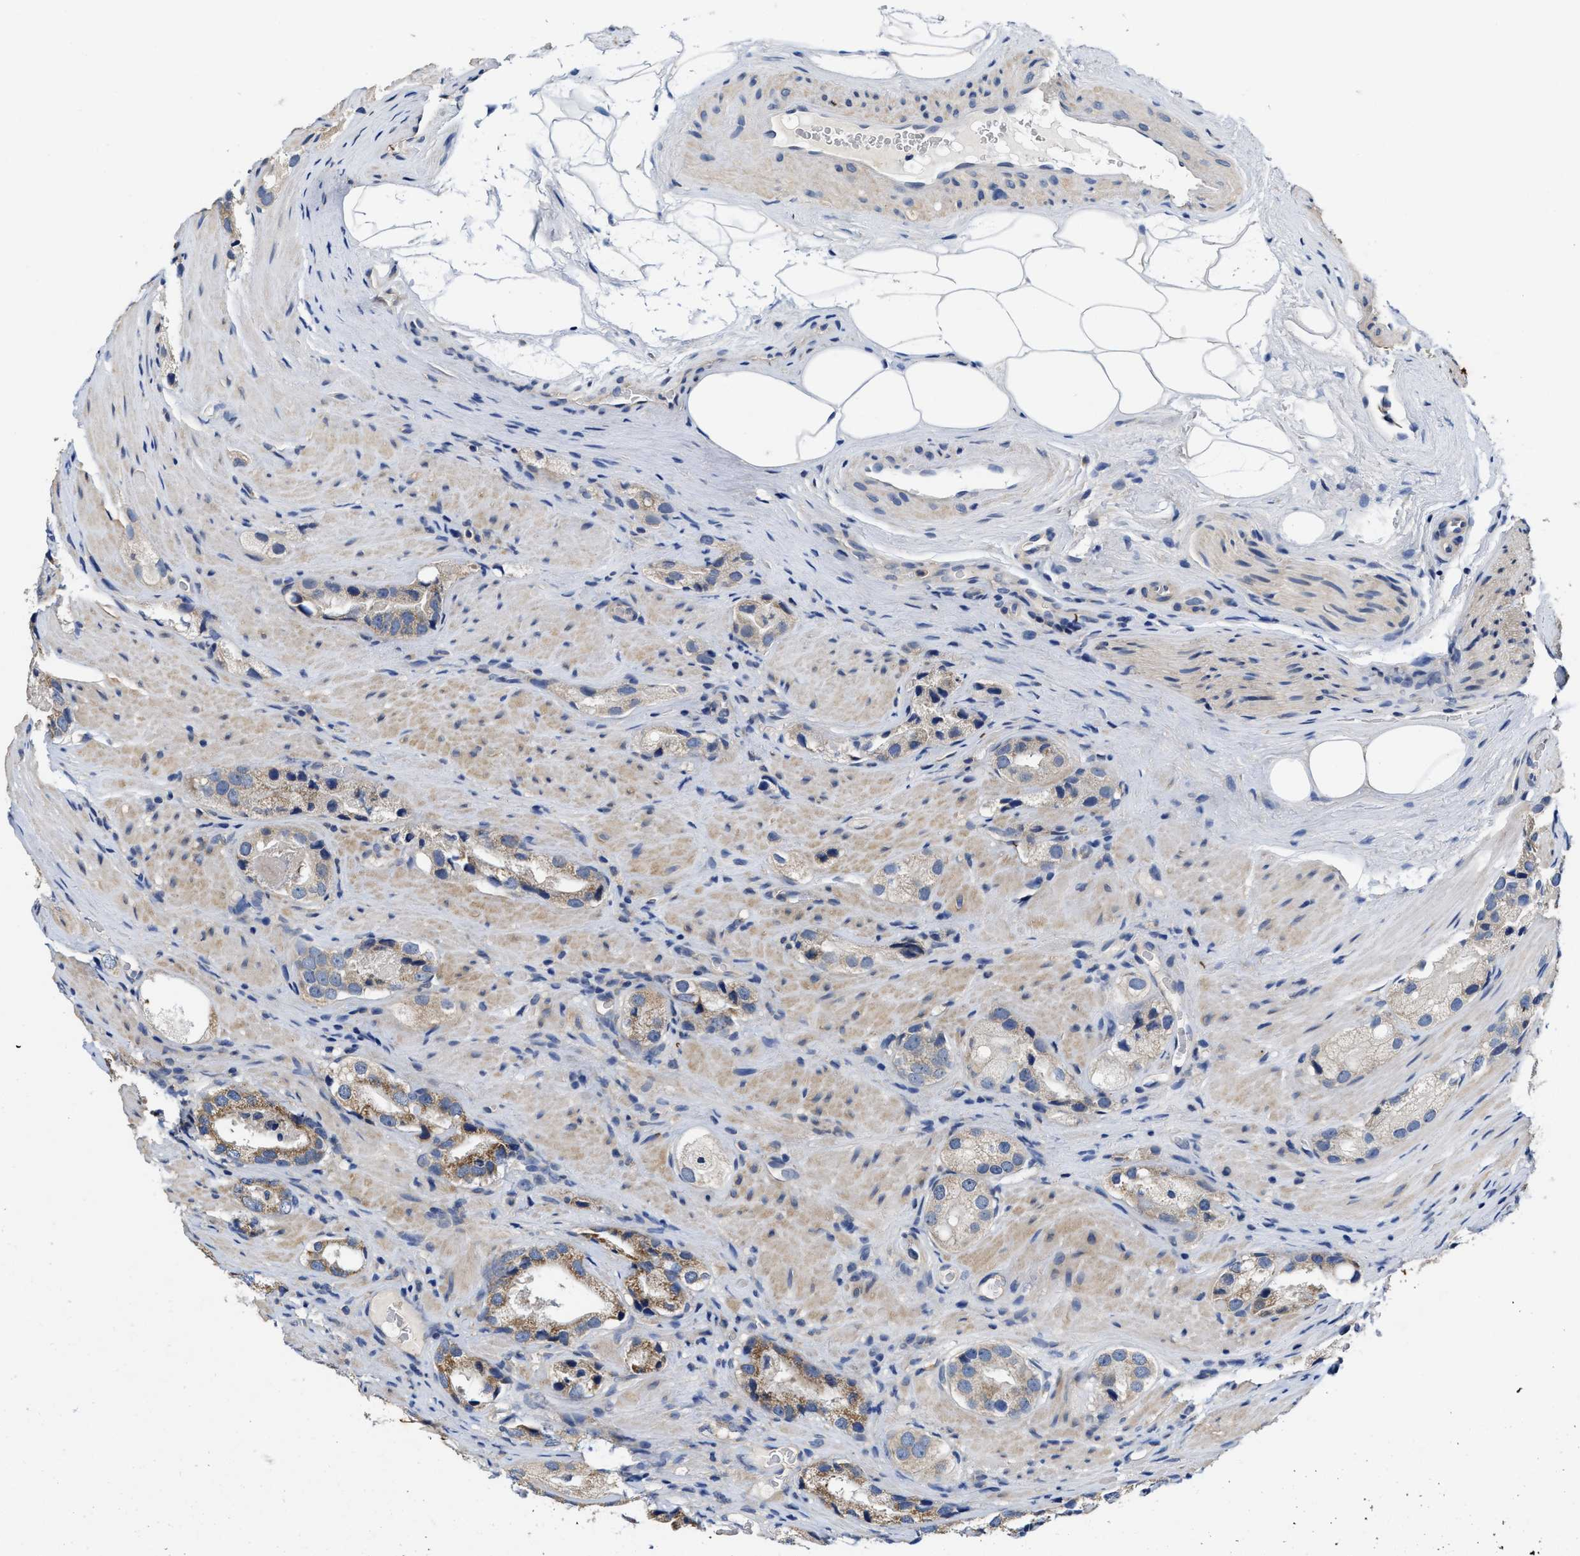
{"staining": {"intensity": "moderate", "quantity": ">75%", "location": "cytoplasmic/membranous"}, "tissue": "prostate cancer", "cell_type": "Tumor cells", "image_type": "cancer", "snomed": [{"axis": "morphology", "description": "Adenocarcinoma, High grade"}, {"axis": "topography", "description": "Prostate"}], "caption": "There is medium levels of moderate cytoplasmic/membranous positivity in tumor cells of prostate cancer, as demonstrated by immunohistochemical staining (brown color).", "gene": "EFNA4", "patient": {"sex": "male", "age": 63}}